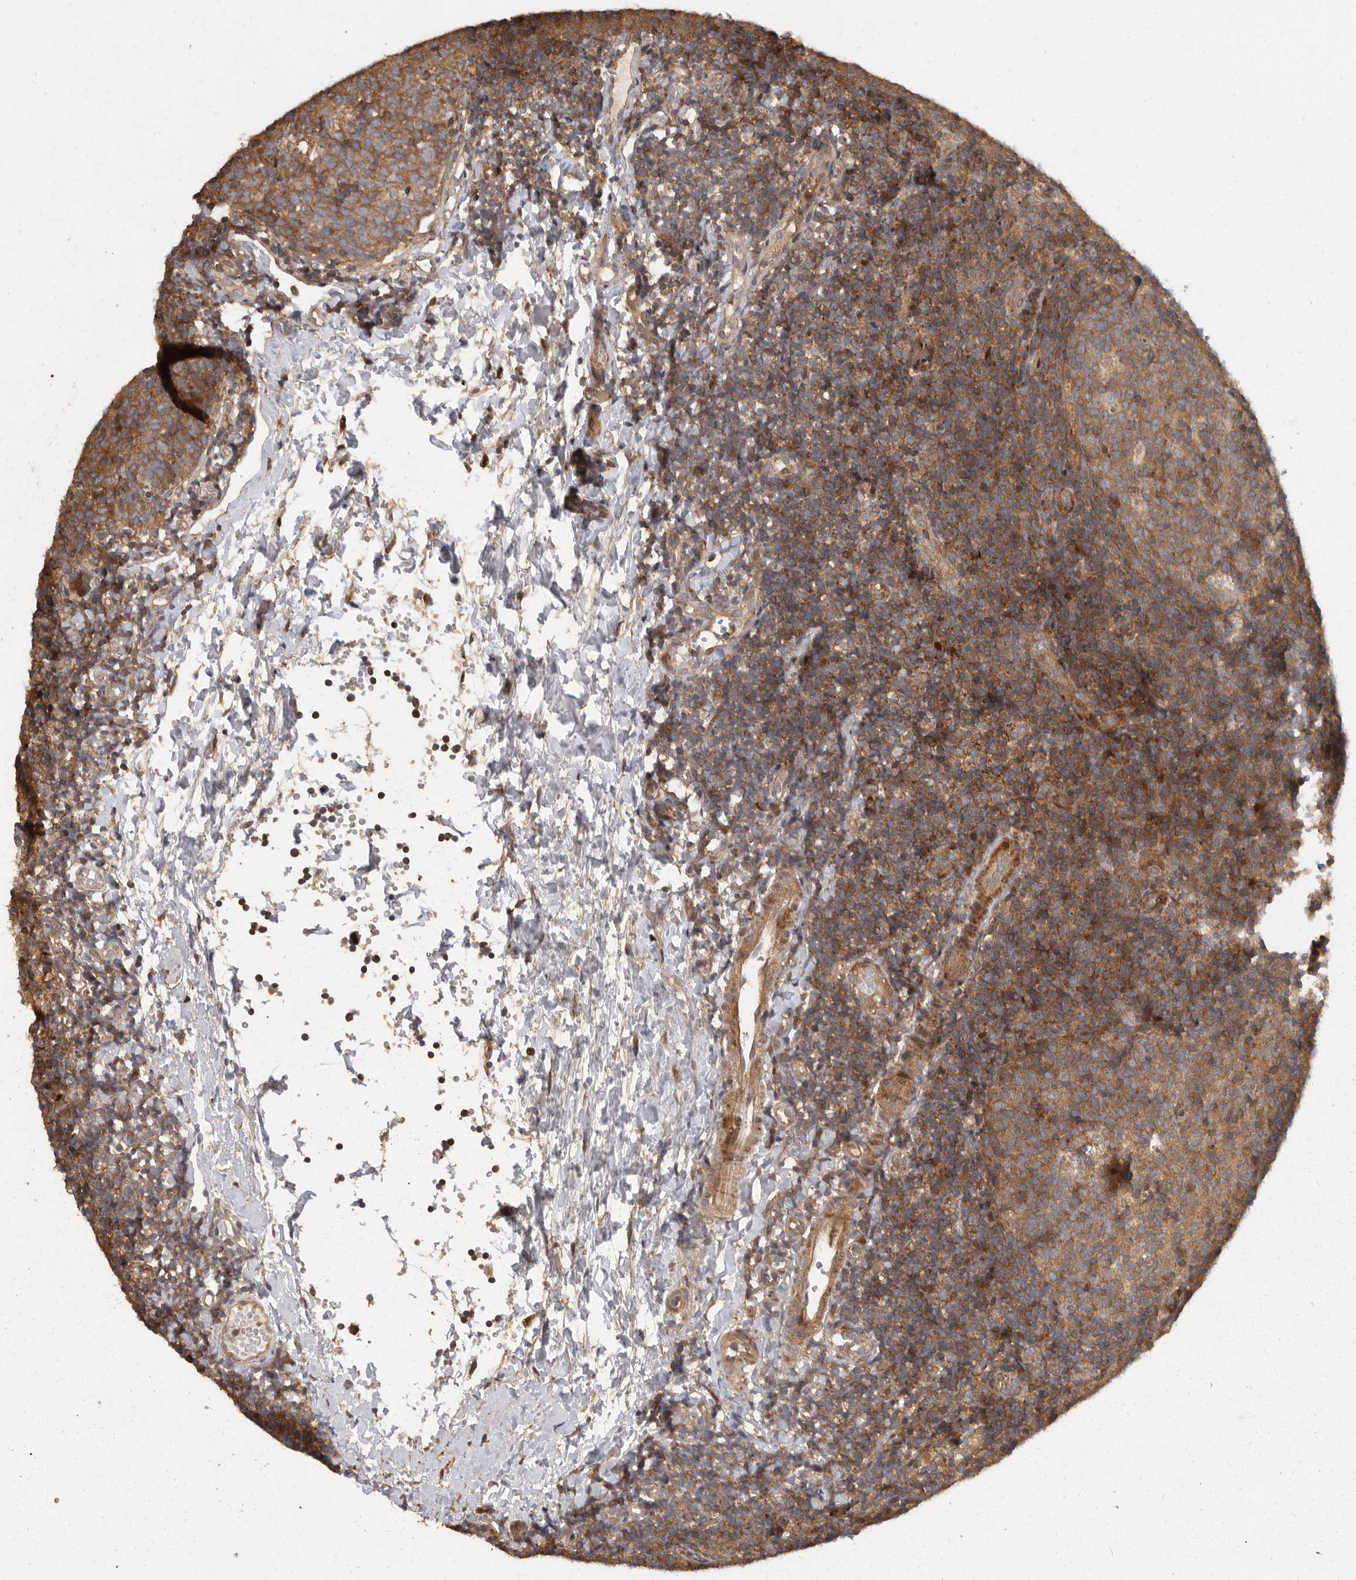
{"staining": {"intensity": "moderate", "quantity": ">75%", "location": "cytoplasmic/membranous"}, "tissue": "tonsil", "cell_type": "Germinal center cells", "image_type": "normal", "snomed": [{"axis": "morphology", "description": "Normal tissue, NOS"}, {"axis": "topography", "description": "Tonsil"}], "caption": "High-magnification brightfield microscopy of unremarkable tonsil stained with DAB (3,3'-diaminobenzidine) (brown) and counterstained with hematoxylin (blue). germinal center cells exhibit moderate cytoplasmic/membranous positivity is identified in approximately>75% of cells.", "gene": "SWT1", "patient": {"sex": "female", "age": 19}}